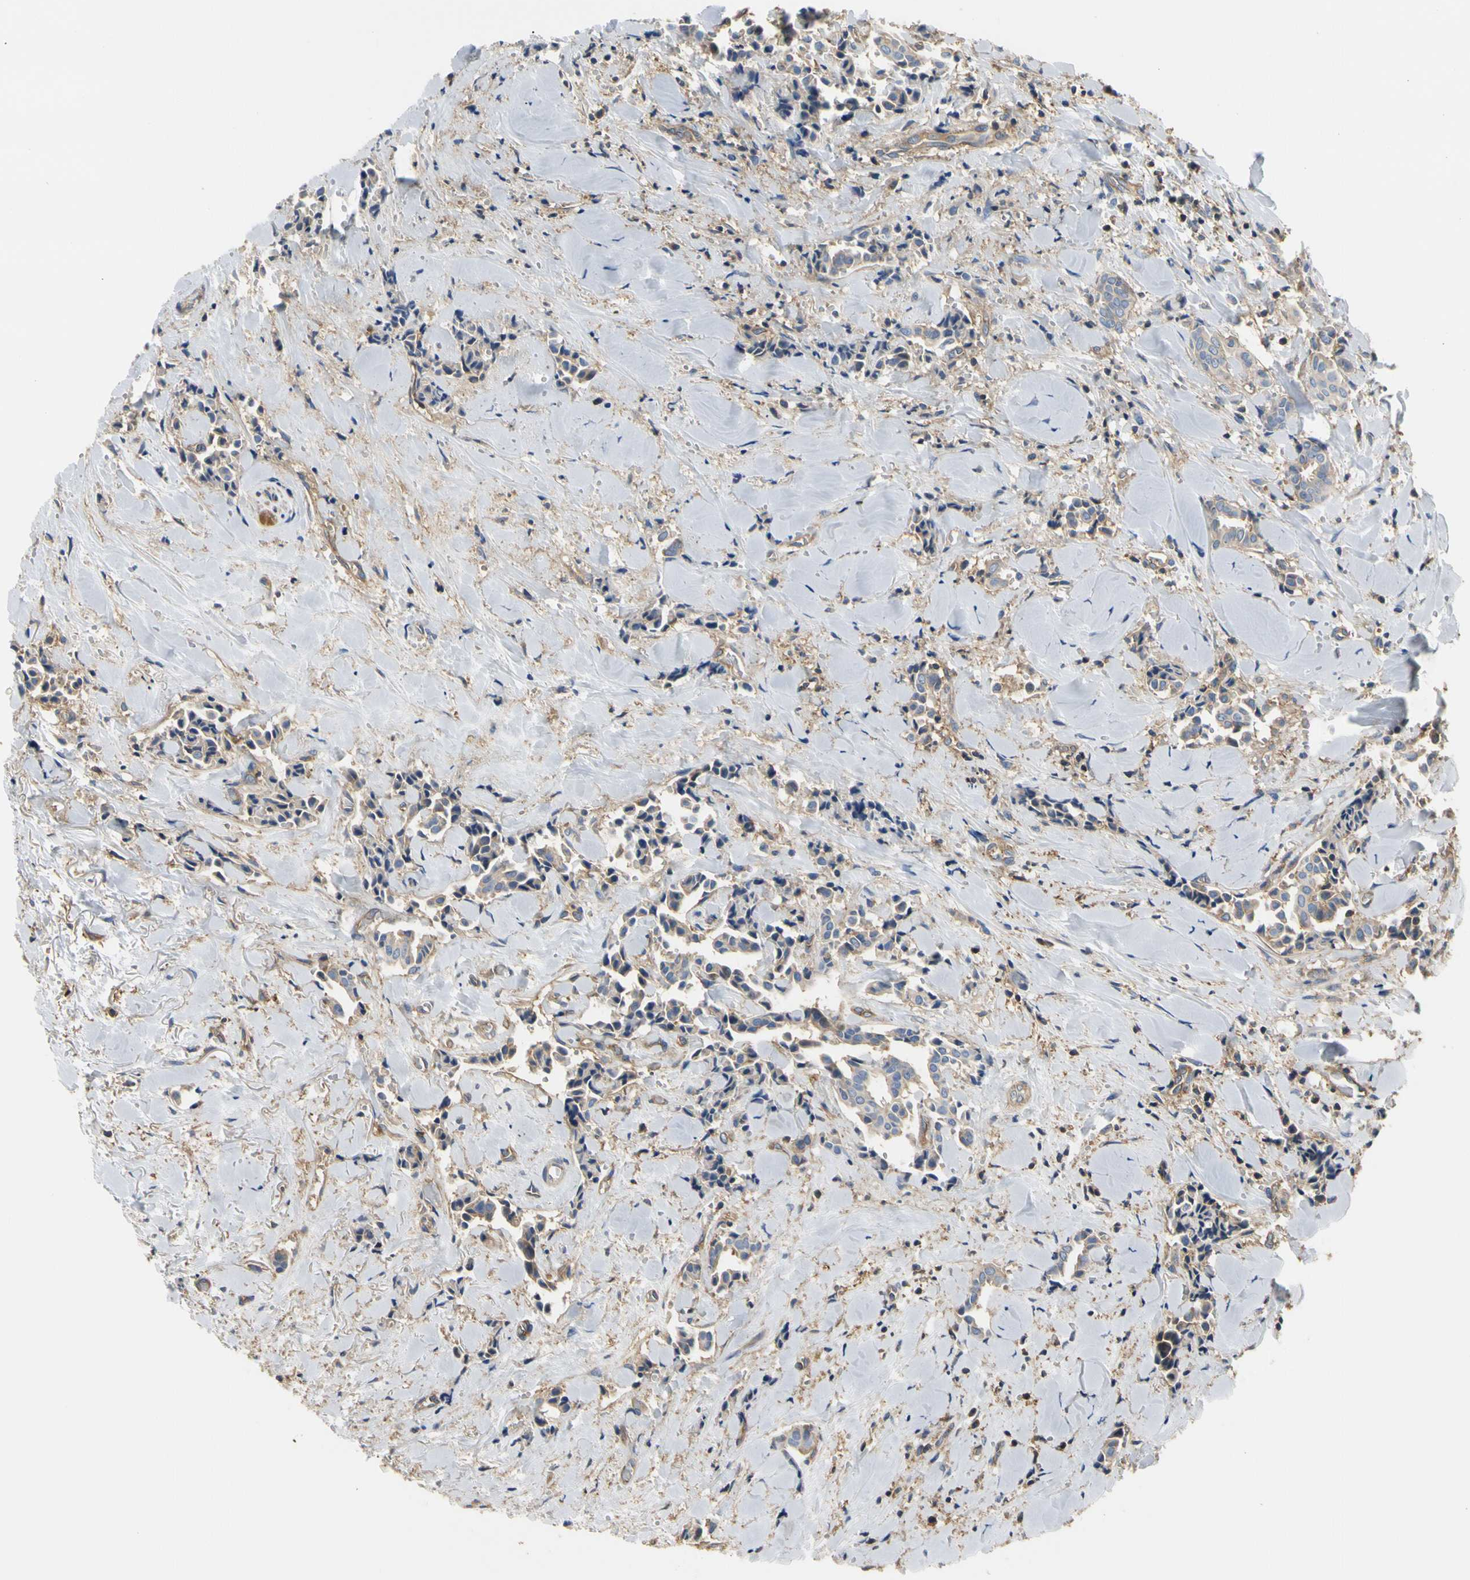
{"staining": {"intensity": "negative", "quantity": "none", "location": "none"}, "tissue": "head and neck cancer", "cell_type": "Tumor cells", "image_type": "cancer", "snomed": [{"axis": "morphology", "description": "Adenocarcinoma, NOS"}, {"axis": "topography", "description": "Salivary gland"}, {"axis": "topography", "description": "Head-Neck"}], "caption": "Head and neck cancer was stained to show a protein in brown. There is no significant expression in tumor cells. (IHC, brightfield microscopy, high magnification).", "gene": "IL1RL1", "patient": {"sex": "female", "age": 59}}